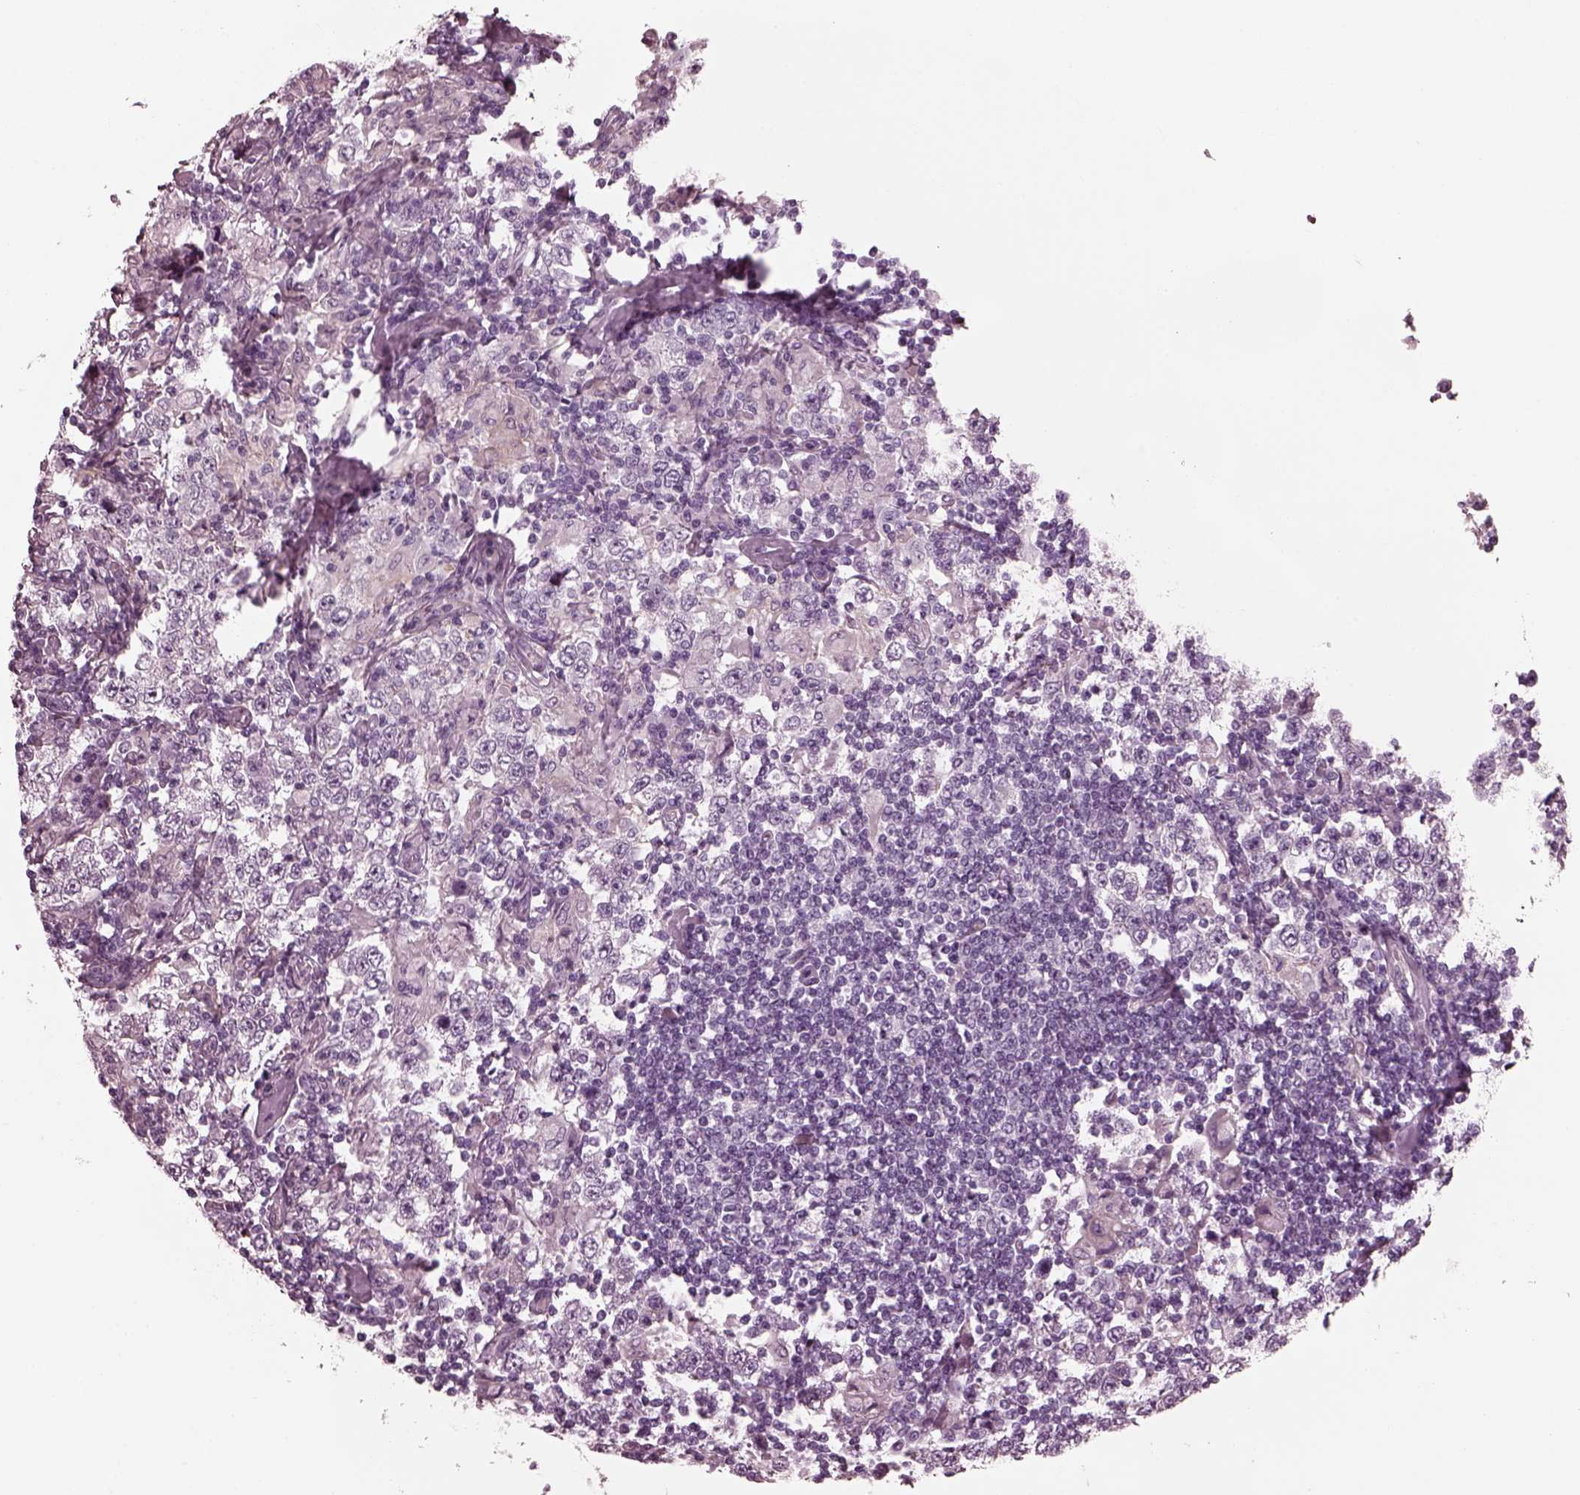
{"staining": {"intensity": "negative", "quantity": "none", "location": "none"}, "tissue": "testis cancer", "cell_type": "Tumor cells", "image_type": "cancer", "snomed": [{"axis": "morphology", "description": "Seminoma, NOS"}, {"axis": "morphology", "description": "Carcinoma, Embryonal, NOS"}, {"axis": "topography", "description": "Testis"}], "caption": "Testis seminoma stained for a protein using immunohistochemistry (IHC) displays no positivity tumor cells.", "gene": "CGA", "patient": {"sex": "male", "age": 41}}